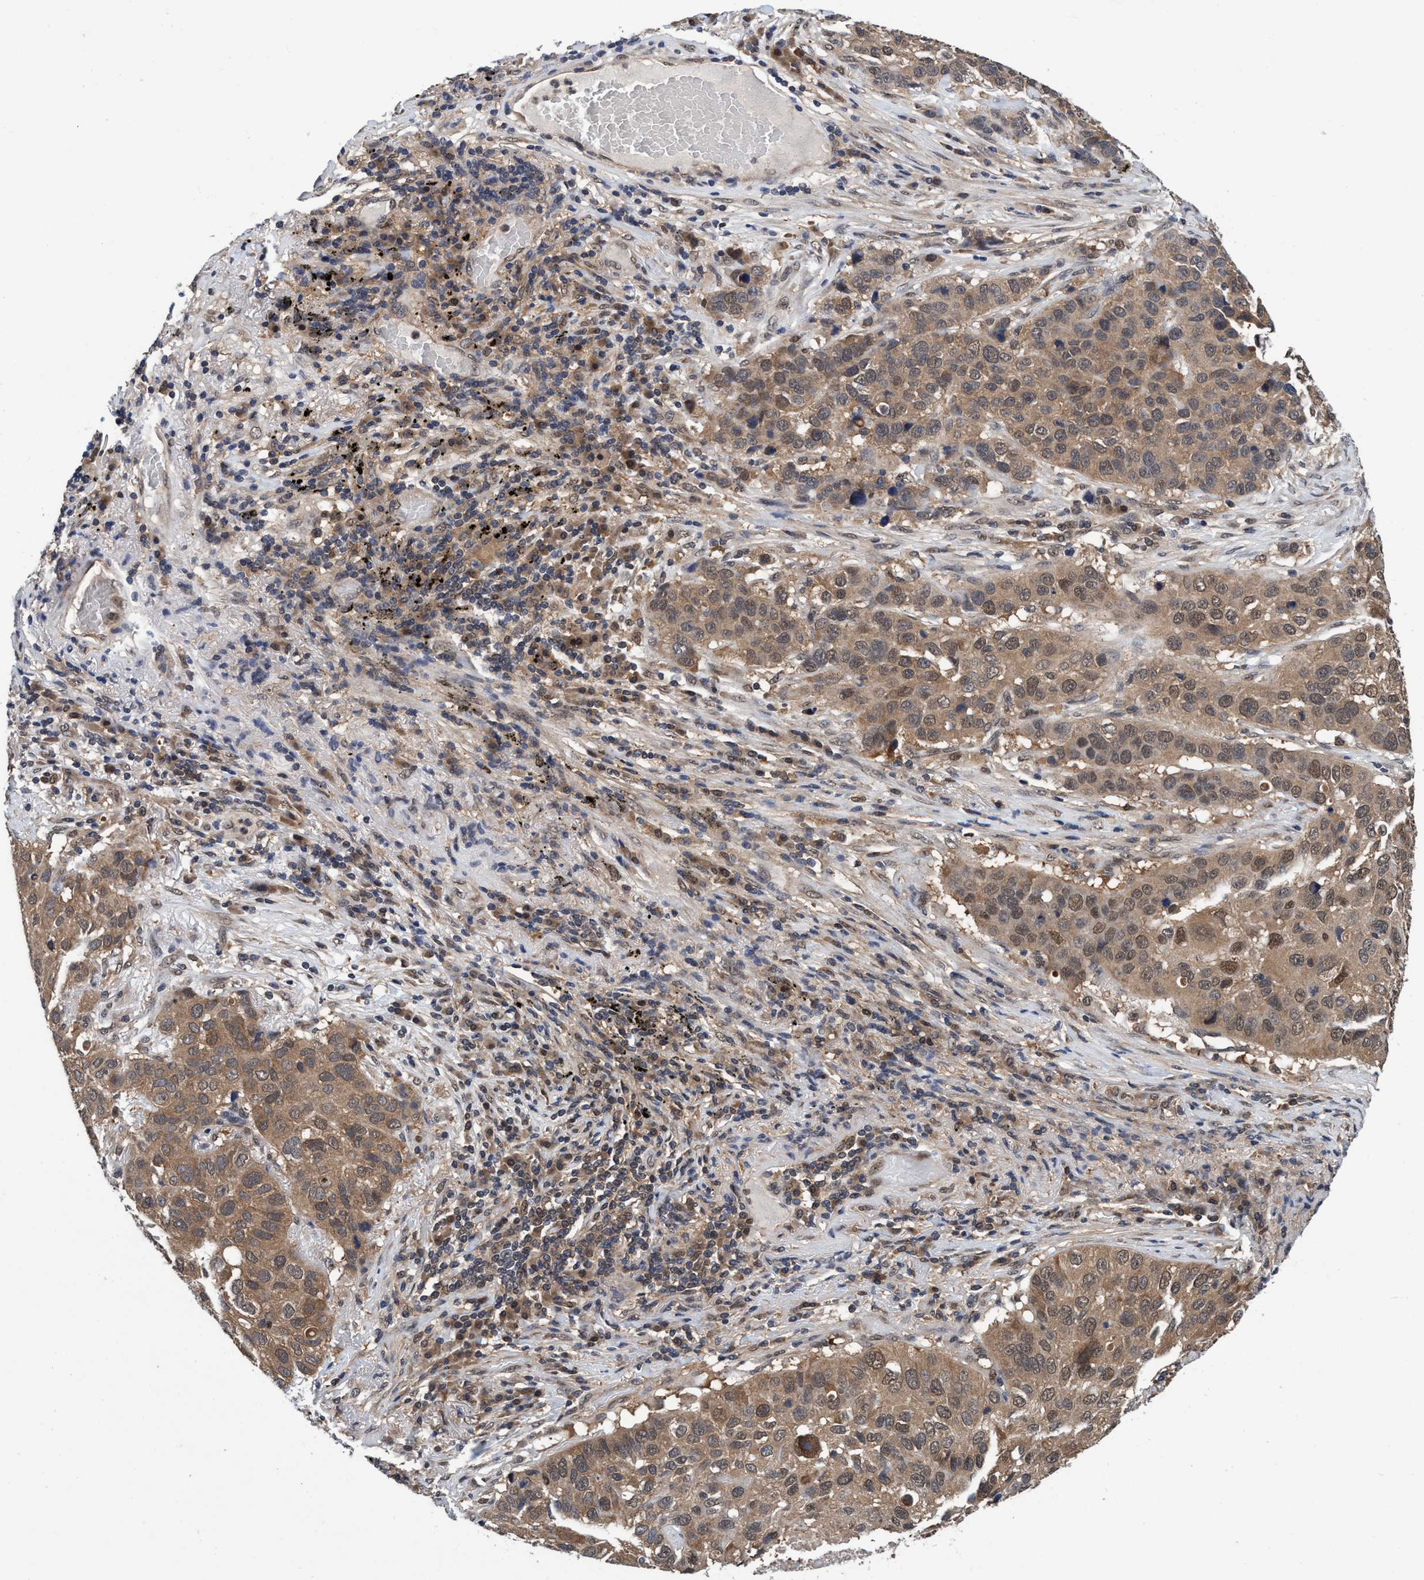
{"staining": {"intensity": "moderate", "quantity": ">75%", "location": "cytoplasmic/membranous,nuclear"}, "tissue": "lung cancer", "cell_type": "Tumor cells", "image_type": "cancer", "snomed": [{"axis": "morphology", "description": "Squamous cell carcinoma, NOS"}, {"axis": "topography", "description": "Lung"}], "caption": "Protein expression analysis of lung cancer displays moderate cytoplasmic/membranous and nuclear staining in approximately >75% of tumor cells.", "gene": "PSMD12", "patient": {"sex": "male", "age": 57}}